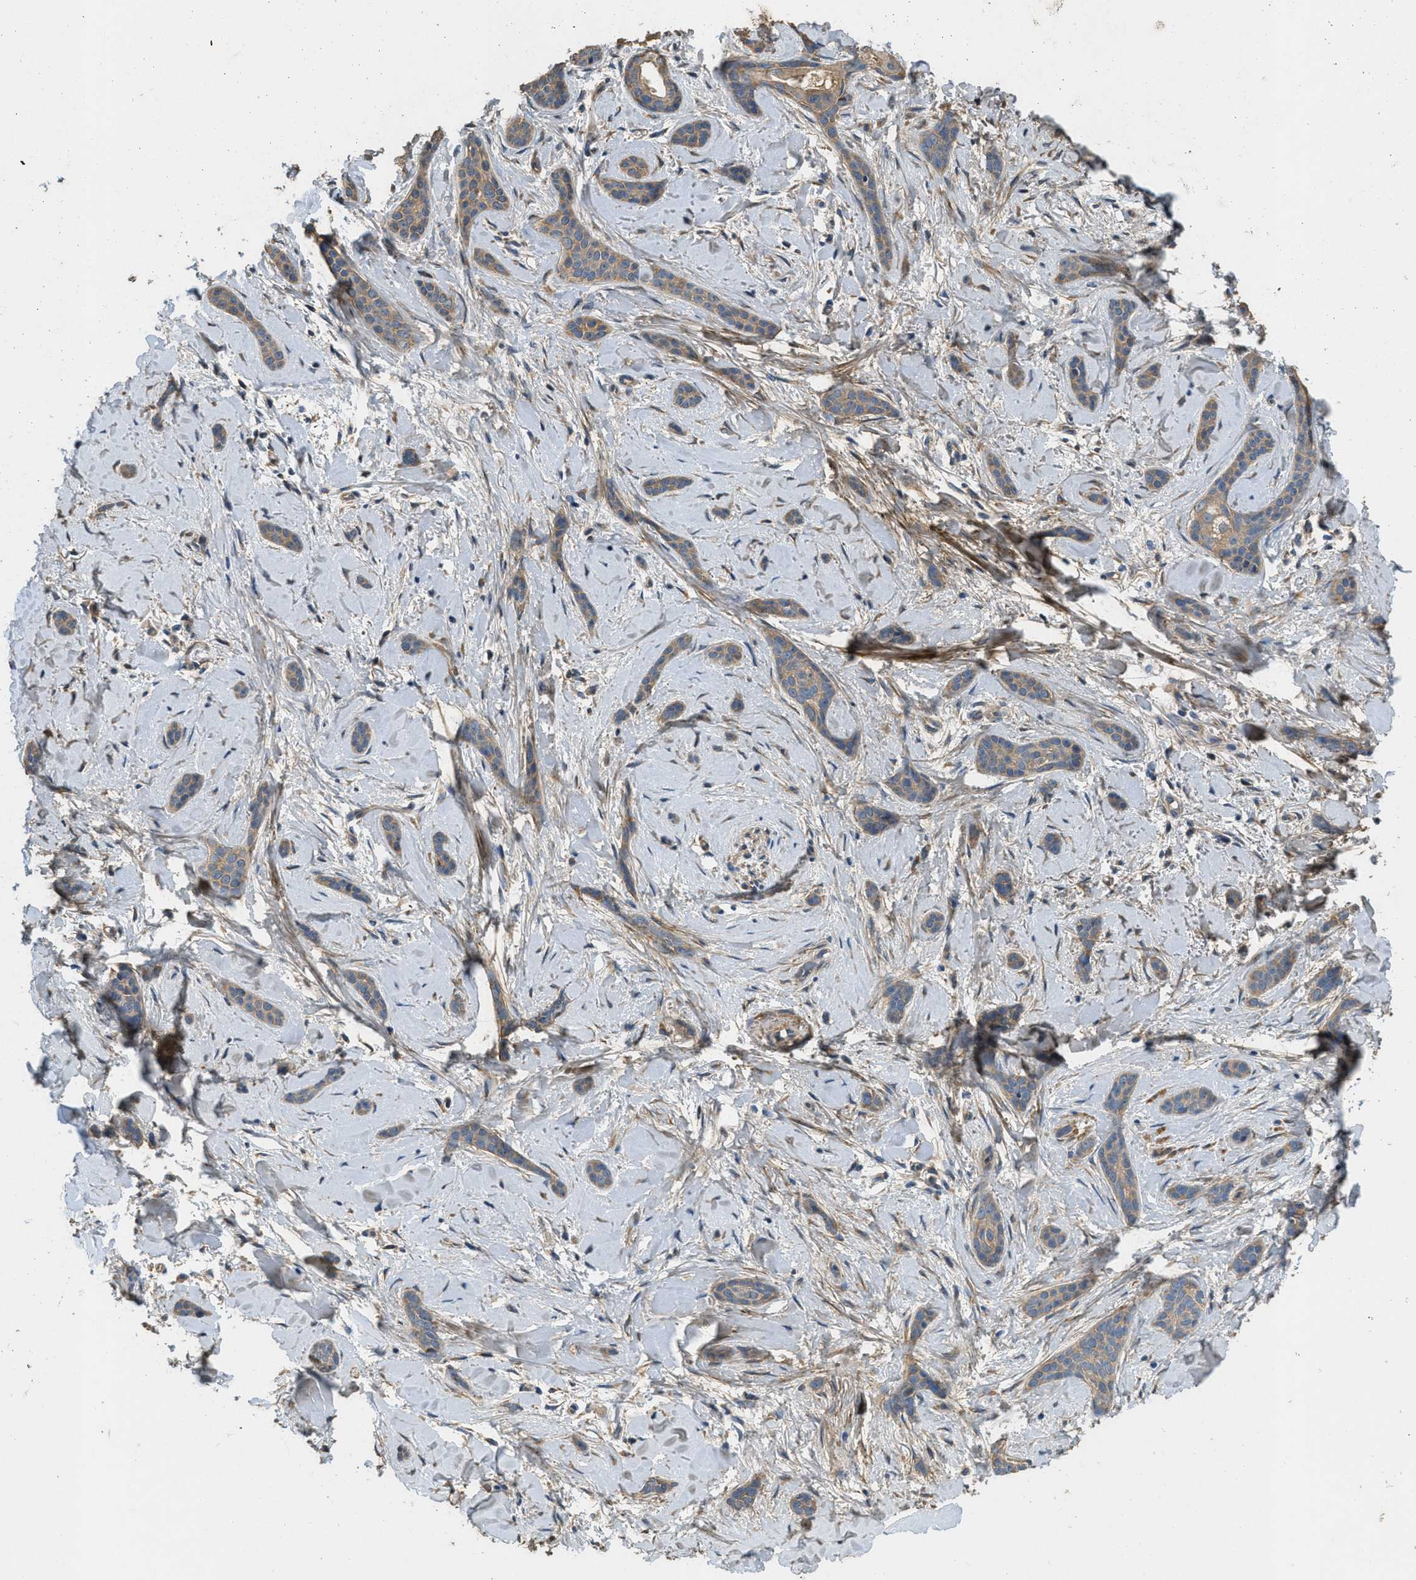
{"staining": {"intensity": "moderate", "quantity": ">75%", "location": "cytoplasmic/membranous"}, "tissue": "skin cancer", "cell_type": "Tumor cells", "image_type": "cancer", "snomed": [{"axis": "morphology", "description": "Basal cell carcinoma"}, {"axis": "morphology", "description": "Adnexal tumor, benign"}, {"axis": "topography", "description": "Skin"}], "caption": "Benign adnexal tumor (skin) stained for a protein displays moderate cytoplasmic/membranous positivity in tumor cells.", "gene": "THBS2", "patient": {"sex": "female", "age": 42}}